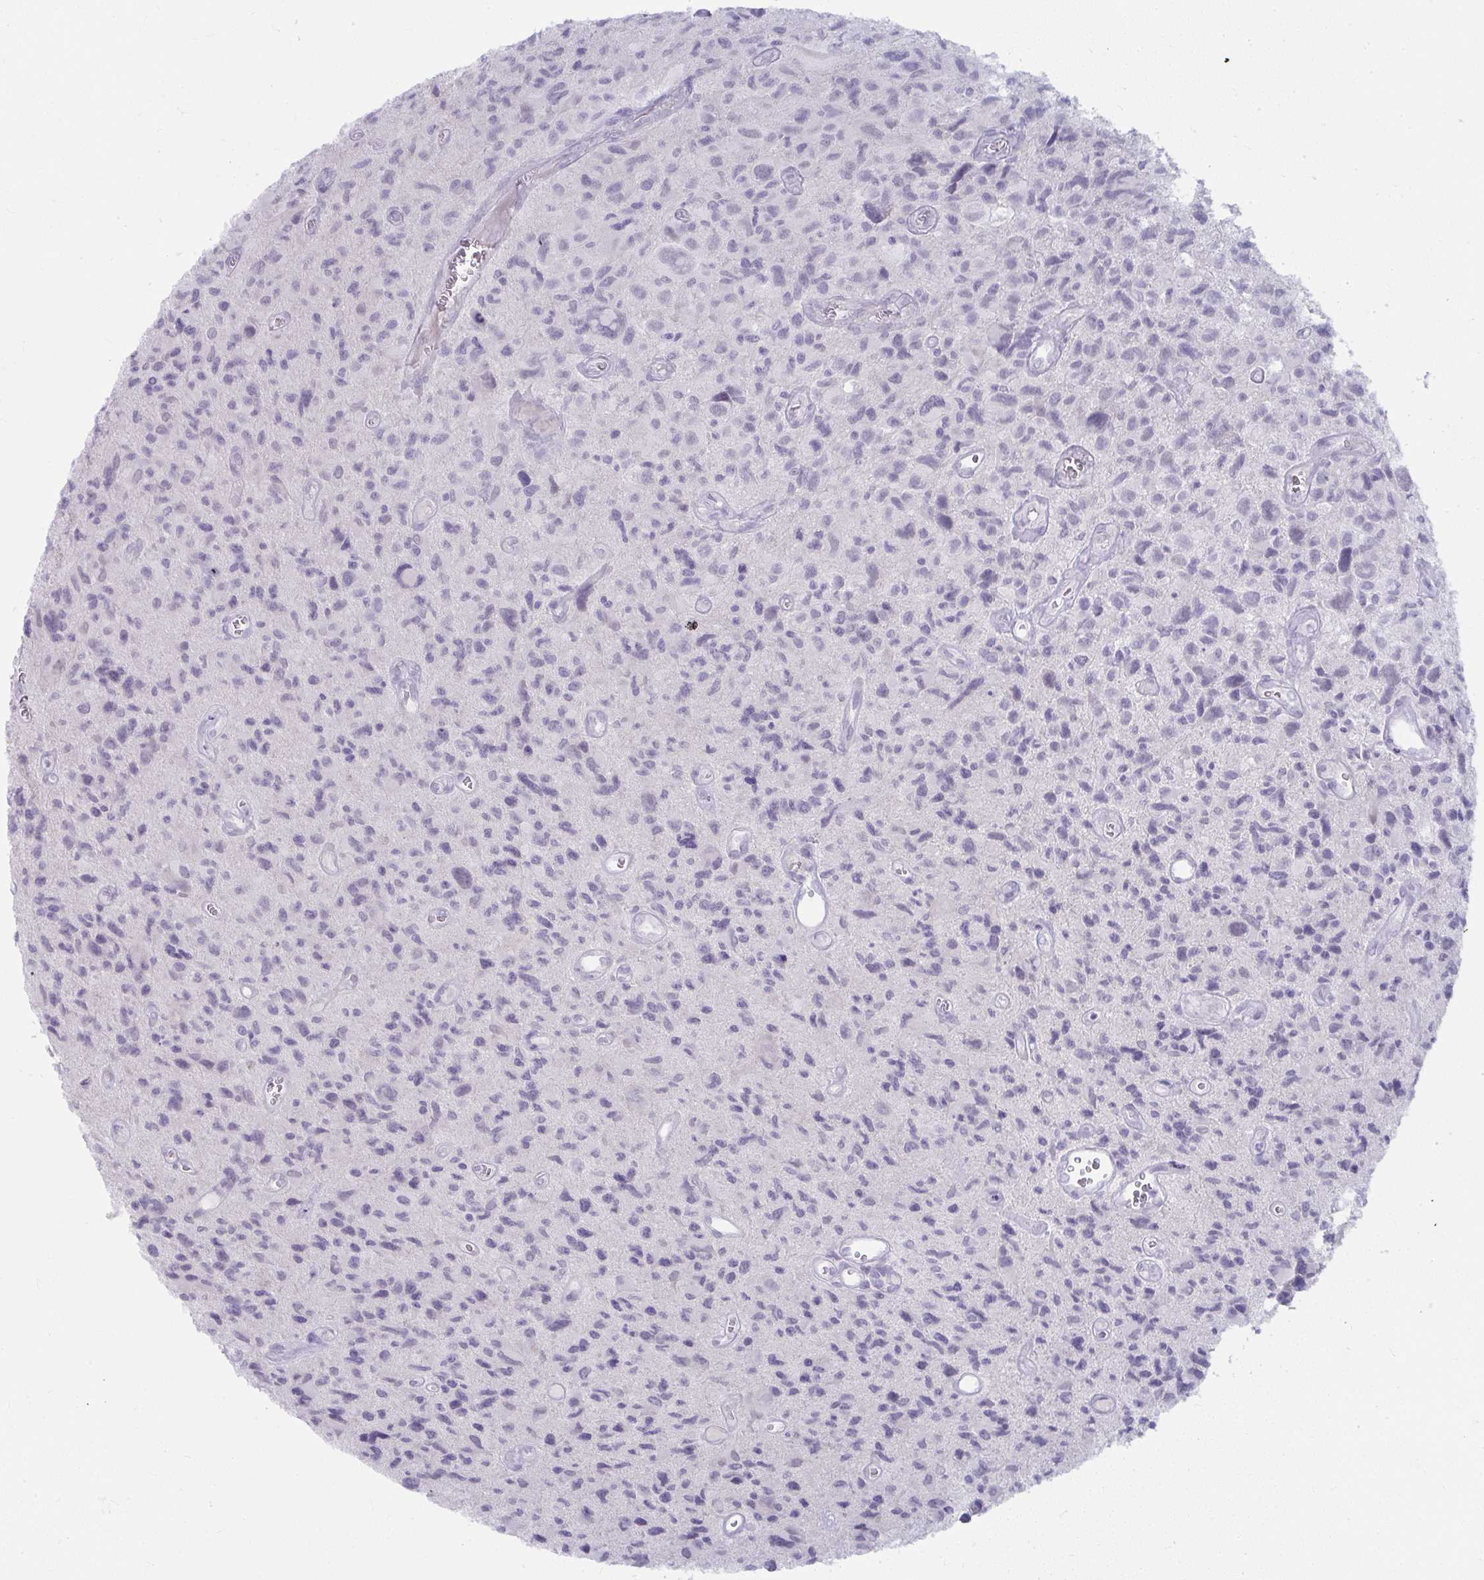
{"staining": {"intensity": "negative", "quantity": "none", "location": "none"}, "tissue": "glioma", "cell_type": "Tumor cells", "image_type": "cancer", "snomed": [{"axis": "morphology", "description": "Glioma, malignant, High grade"}, {"axis": "topography", "description": "Brain"}], "caption": "Malignant high-grade glioma stained for a protein using immunohistochemistry (IHC) exhibits no staining tumor cells.", "gene": "UGT3A2", "patient": {"sex": "male", "age": 76}}